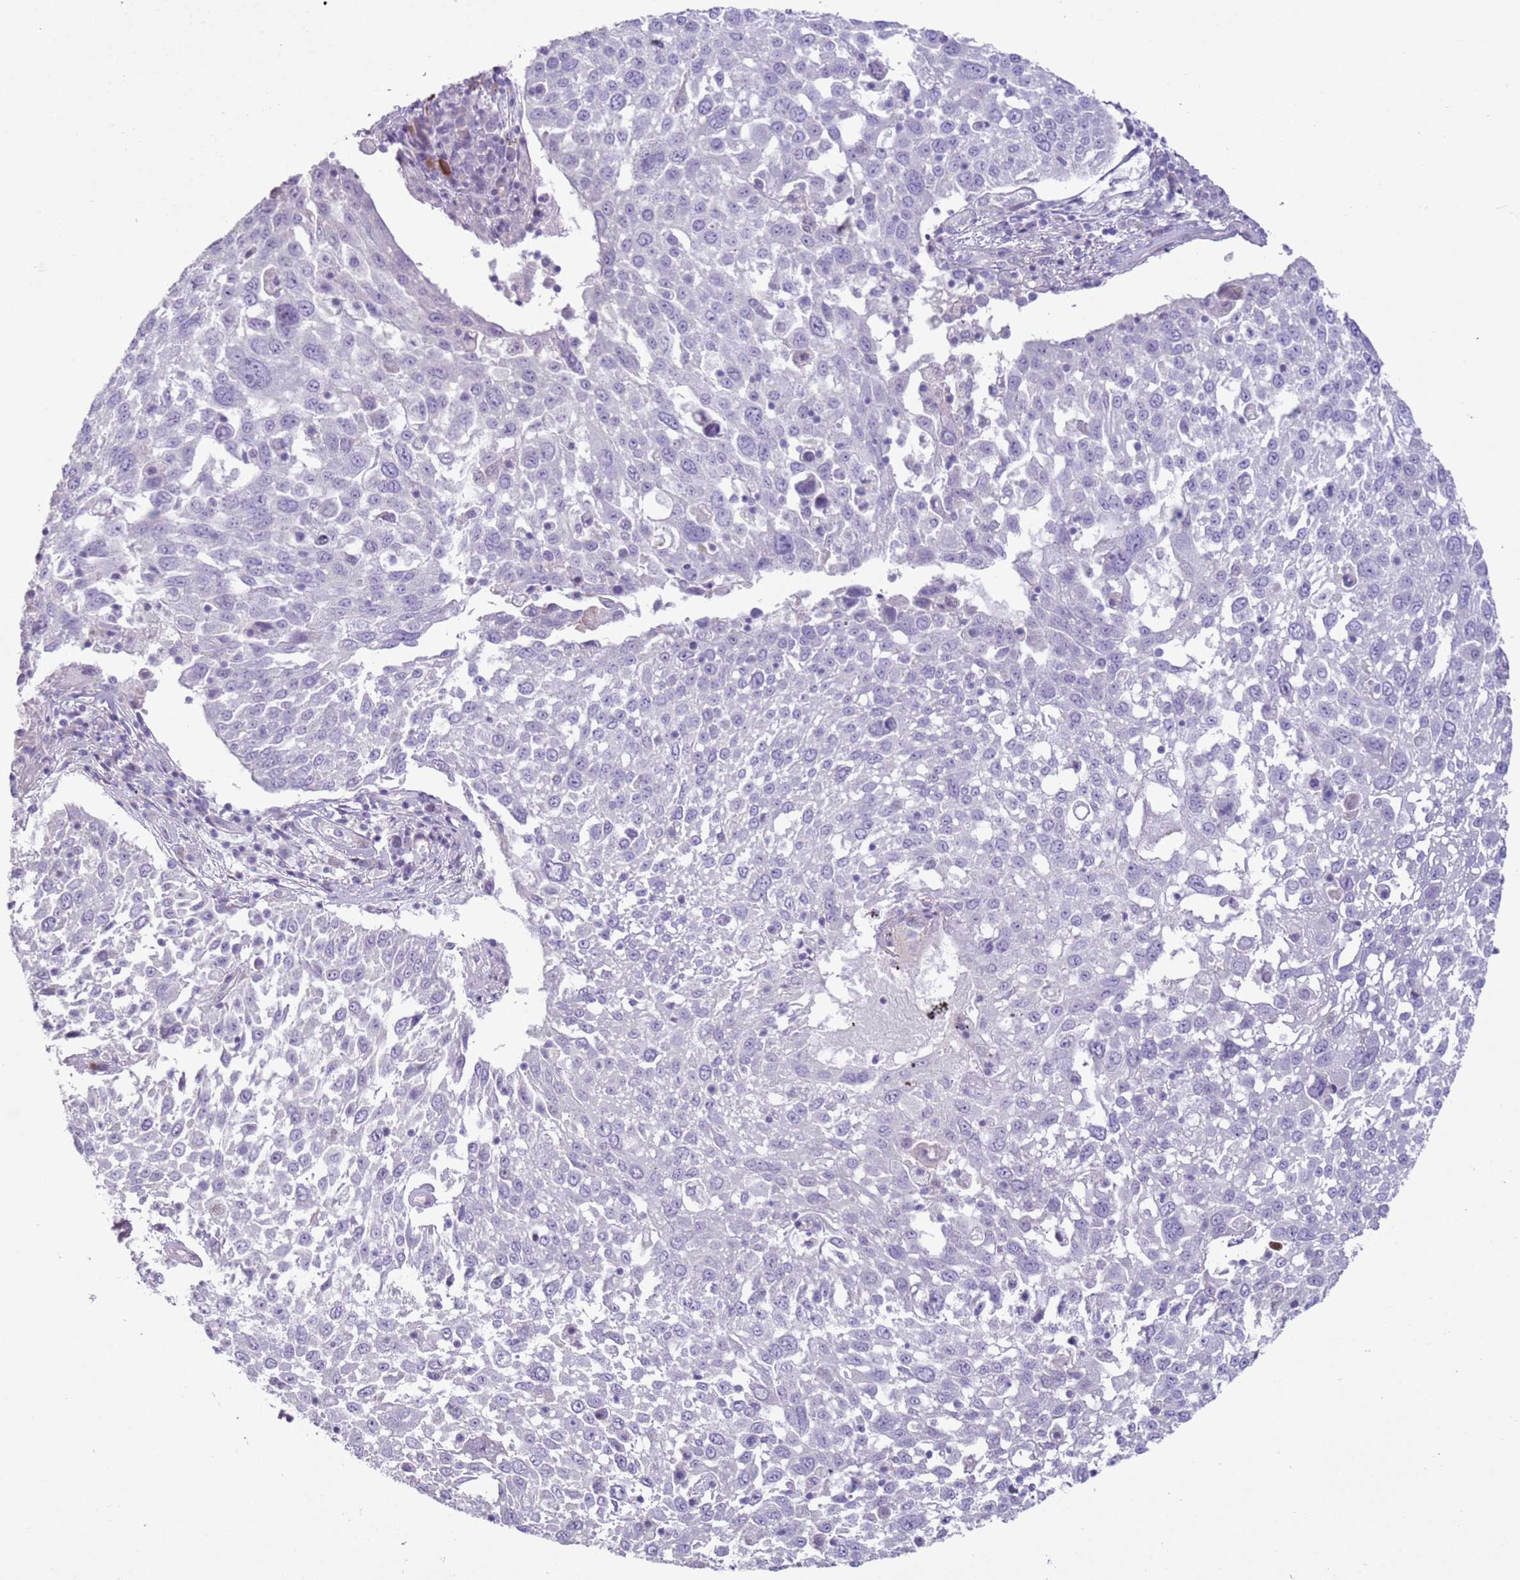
{"staining": {"intensity": "negative", "quantity": "none", "location": "none"}, "tissue": "lung cancer", "cell_type": "Tumor cells", "image_type": "cancer", "snomed": [{"axis": "morphology", "description": "Squamous cell carcinoma, NOS"}, {"axis": "topography", "description": "Lung"}], "caption": "There is no significant expression in tumor cells of lung cancer.", "gene": "ZNF239", "patient": {"sex": "male", "age": 65}}